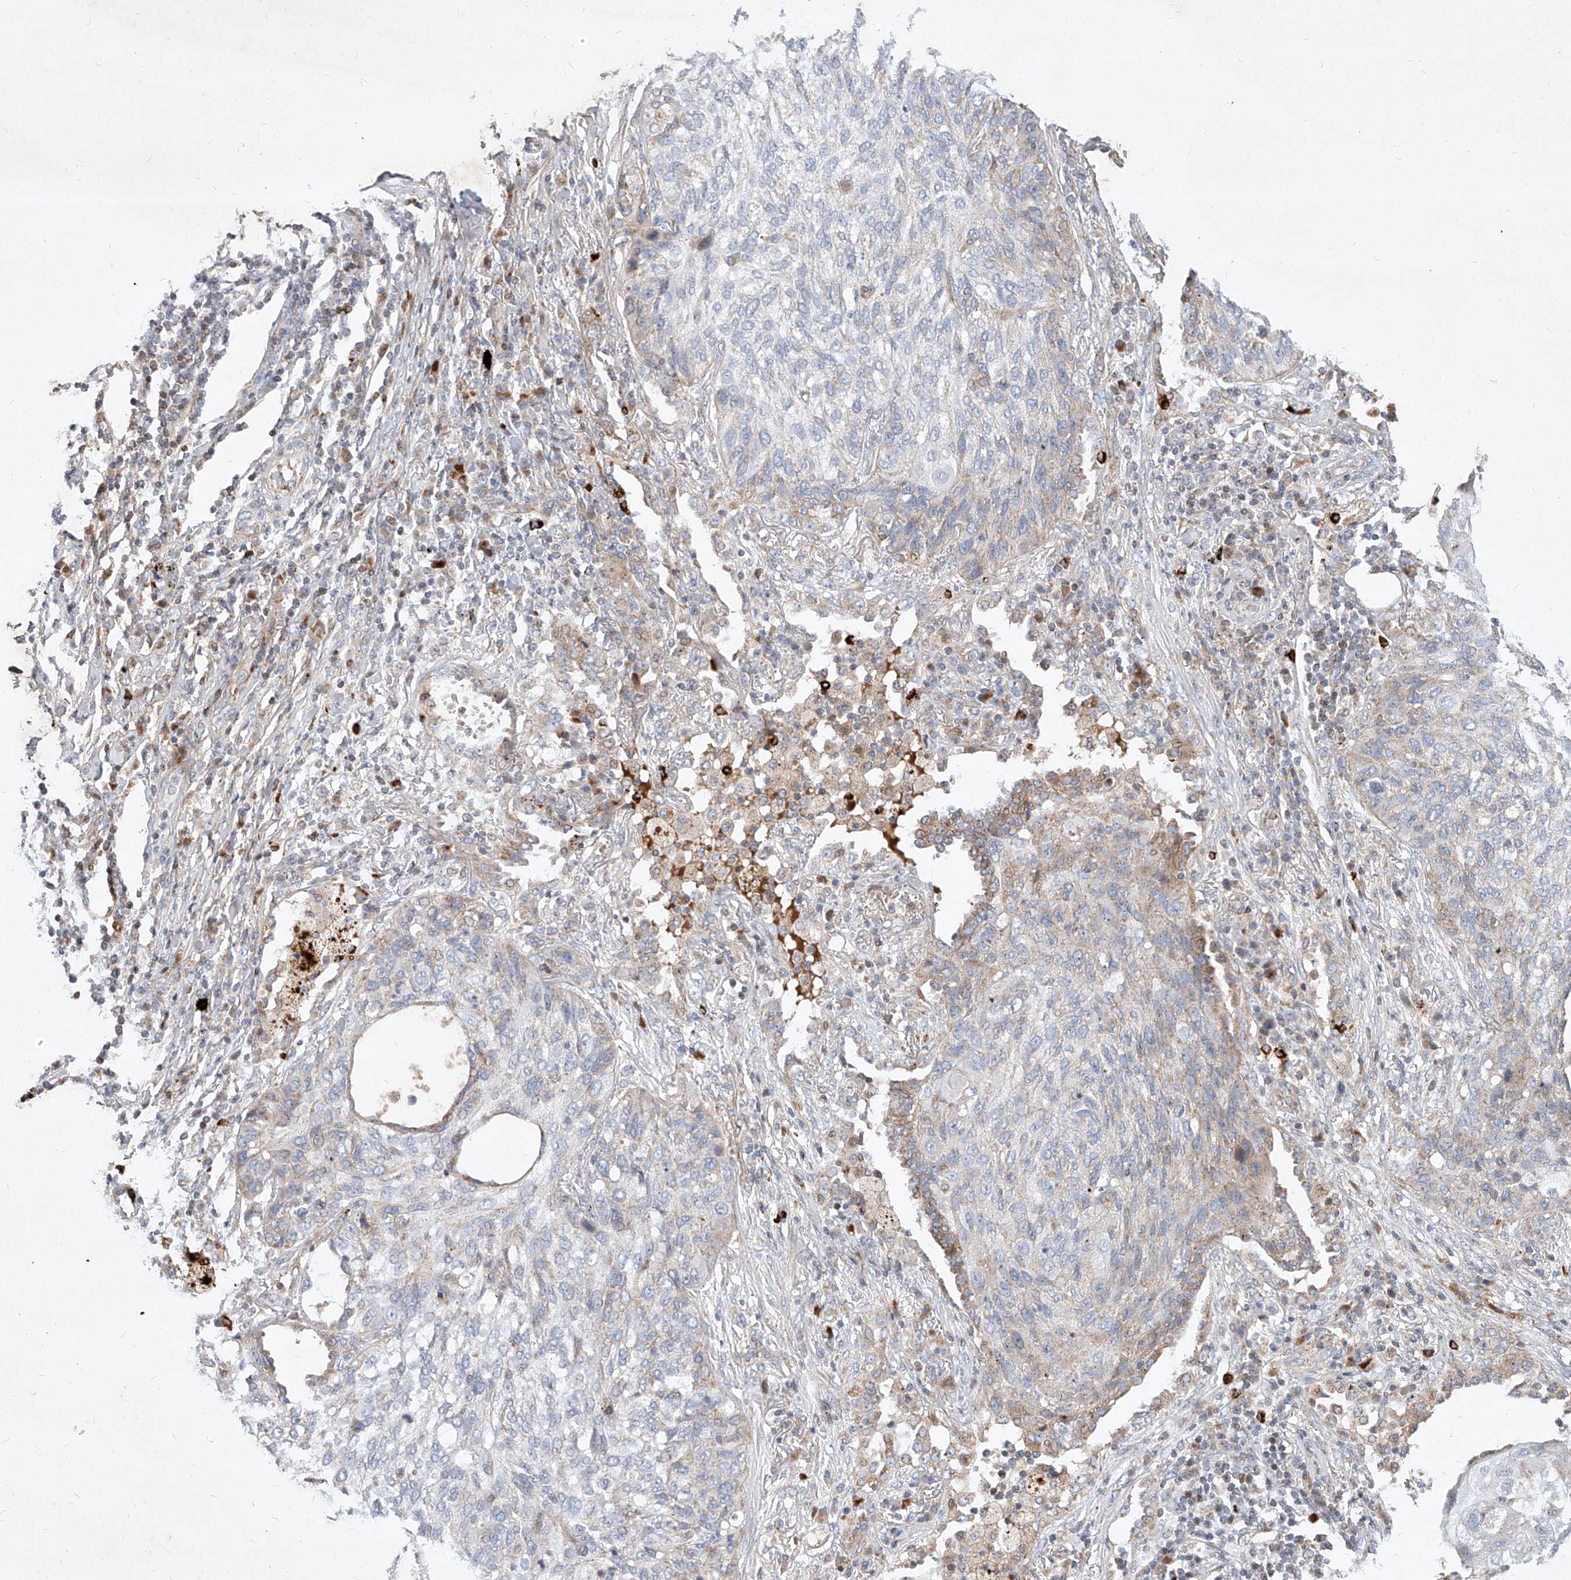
{"staining": {"intensity": "weak", "quantity": "<25%", "location": "cytoplasmic/membranous"}, "tissue": "lung cancer", "cell_type": "Tumor cells", "image_type": "cancer", "snomed": [{"axis": "morphology", "description": "Squamous cell carcinoma, NOS"}, {"axis": "topography", "description": "Lung"}], "caption": "Tumor cells show no significant positivity in lung cancer (squamous cell carcinoma).", "gene": "OSGEPL1", "patient": {"sex": "female", "age": 63}}